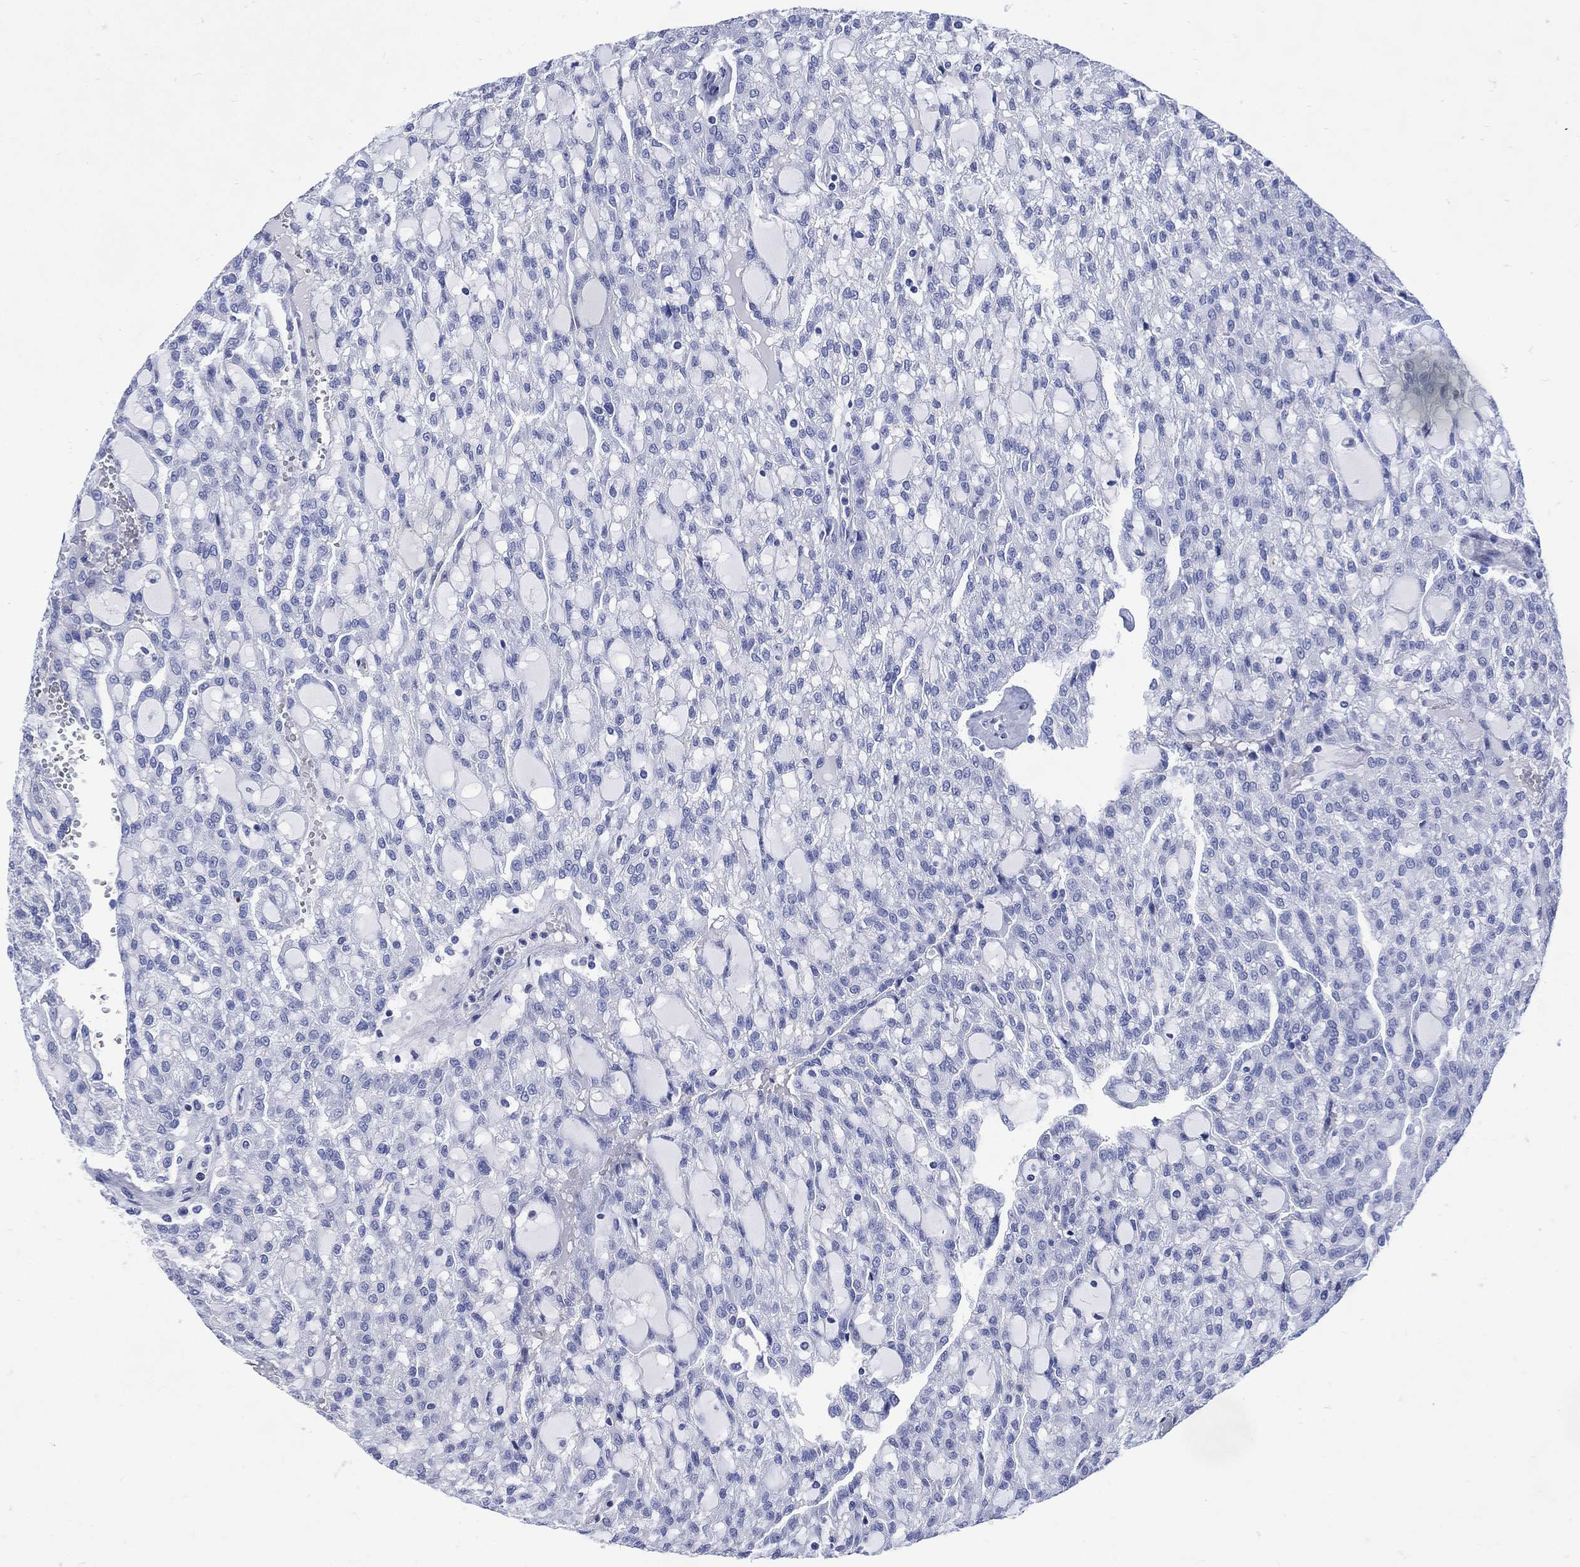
{"staining": {"intensity": "negative", "quantity": "none", "location": "none"}, "tissue": "renal cancer", "cell_type": "Tumor cells", "image_type": "cancer", "snomed": [{"axis": "morphology", "description": "Adenocarcinoma, NOS"}, {"axis": "topography", "description": "Kidney"}], "caption": "Adenocarcinoma (renal) was stained to show a protein in brown. There is no significant staining in tumor cells. (Brightfield microscopy of DAB (3,3'-diaminobenzidine) immunohistochemistry (IHC) at high magnification).", "gene": "SHCBP1L", "patient": {"sex": "male", "age": 63}}